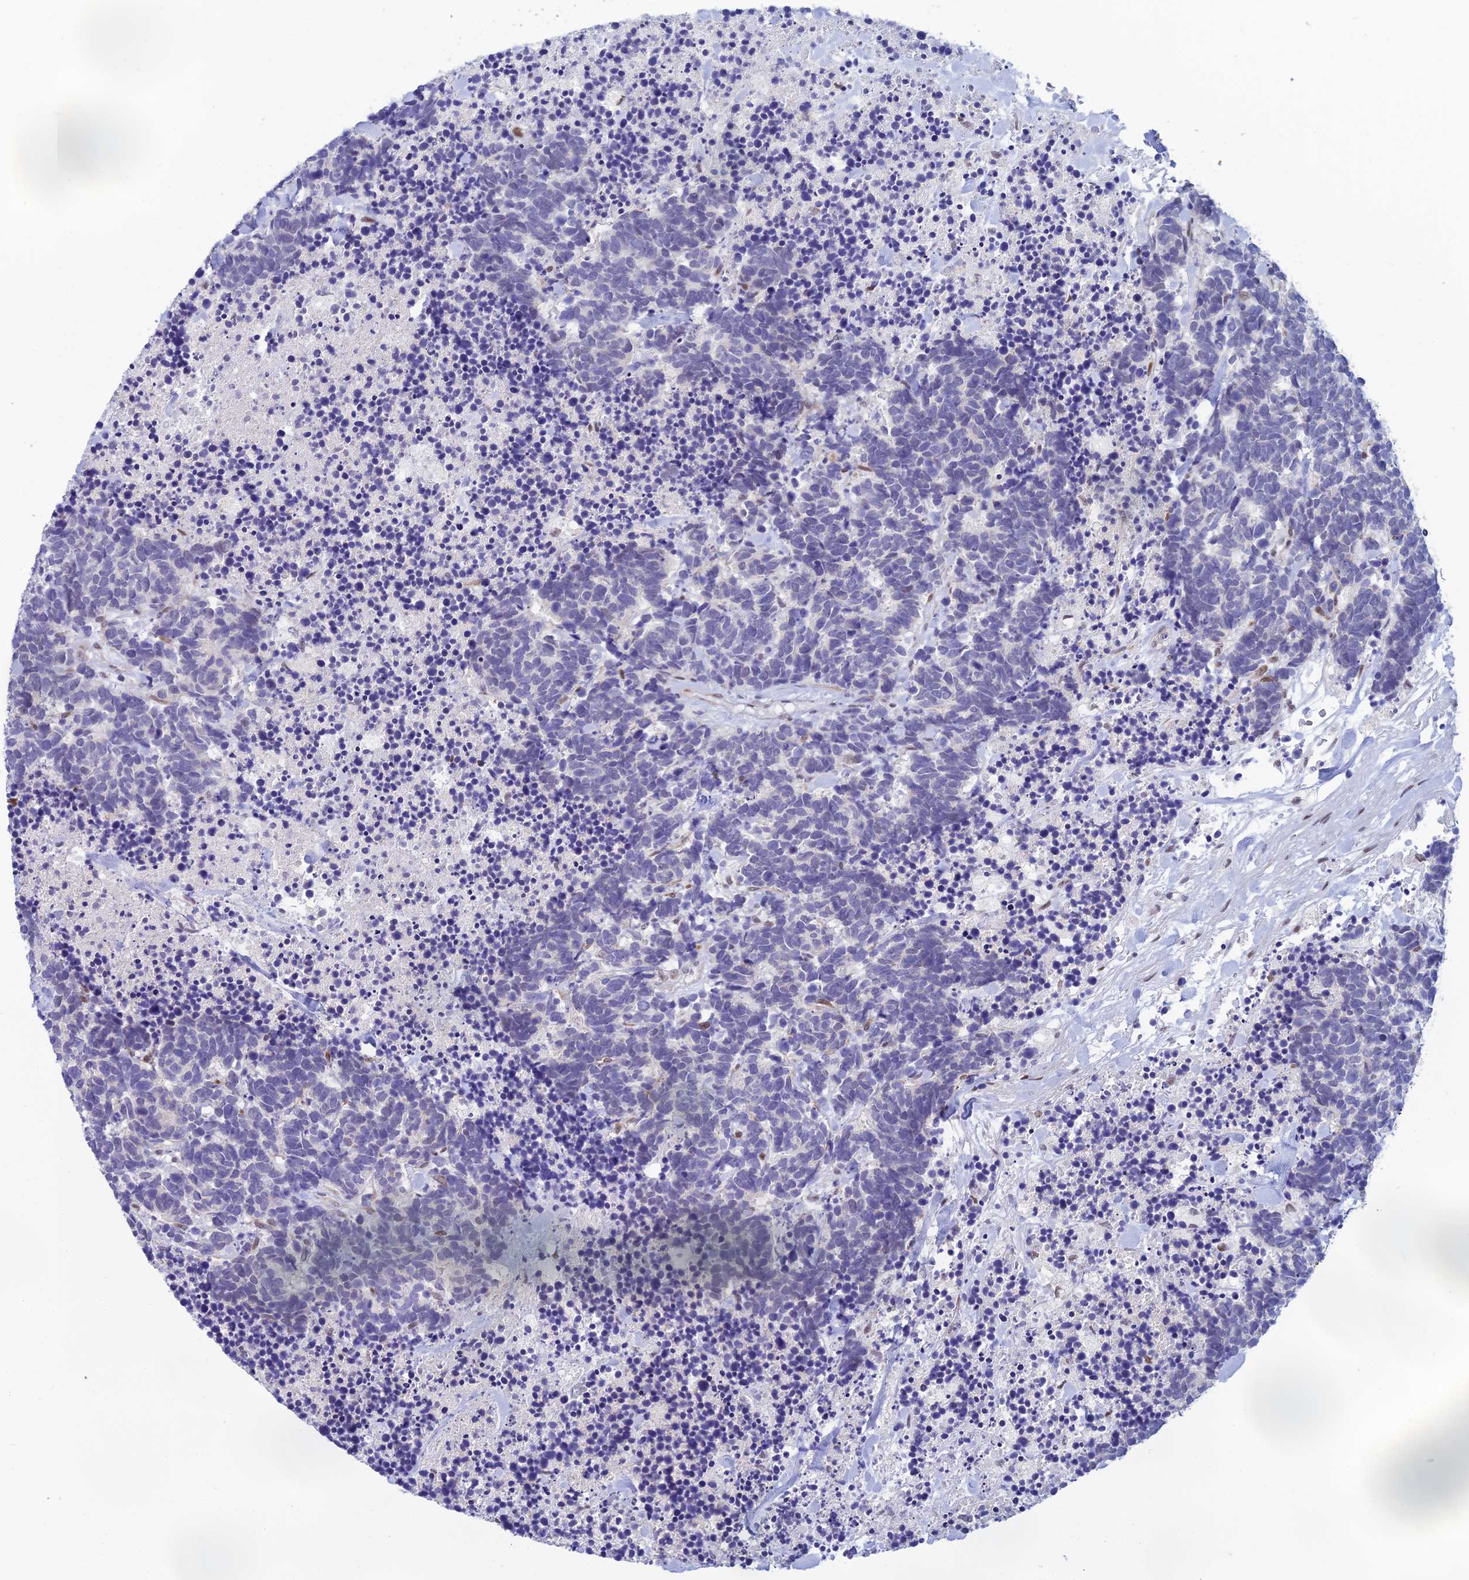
{"staining": {"intensity": "negative", "quantity": "none", "location": "none"}, "tissue": "carcinoid", "cell_type": "Tumor cells", "image_type": "cancer", "snomed": [{"axis": "morphology", "description": "Carcinoma, NOS"}, {"axis": "morphology", "description": "Carcinoid, malignant, NOS"}, {"axis": "topography", "description": "Prostate"}], "caption": "Photomicrograph shows no protein staining in tumor cells of carcinoma tissue.", "gene": "CLK4", "patient": {"sex": "male", "age": 57}}